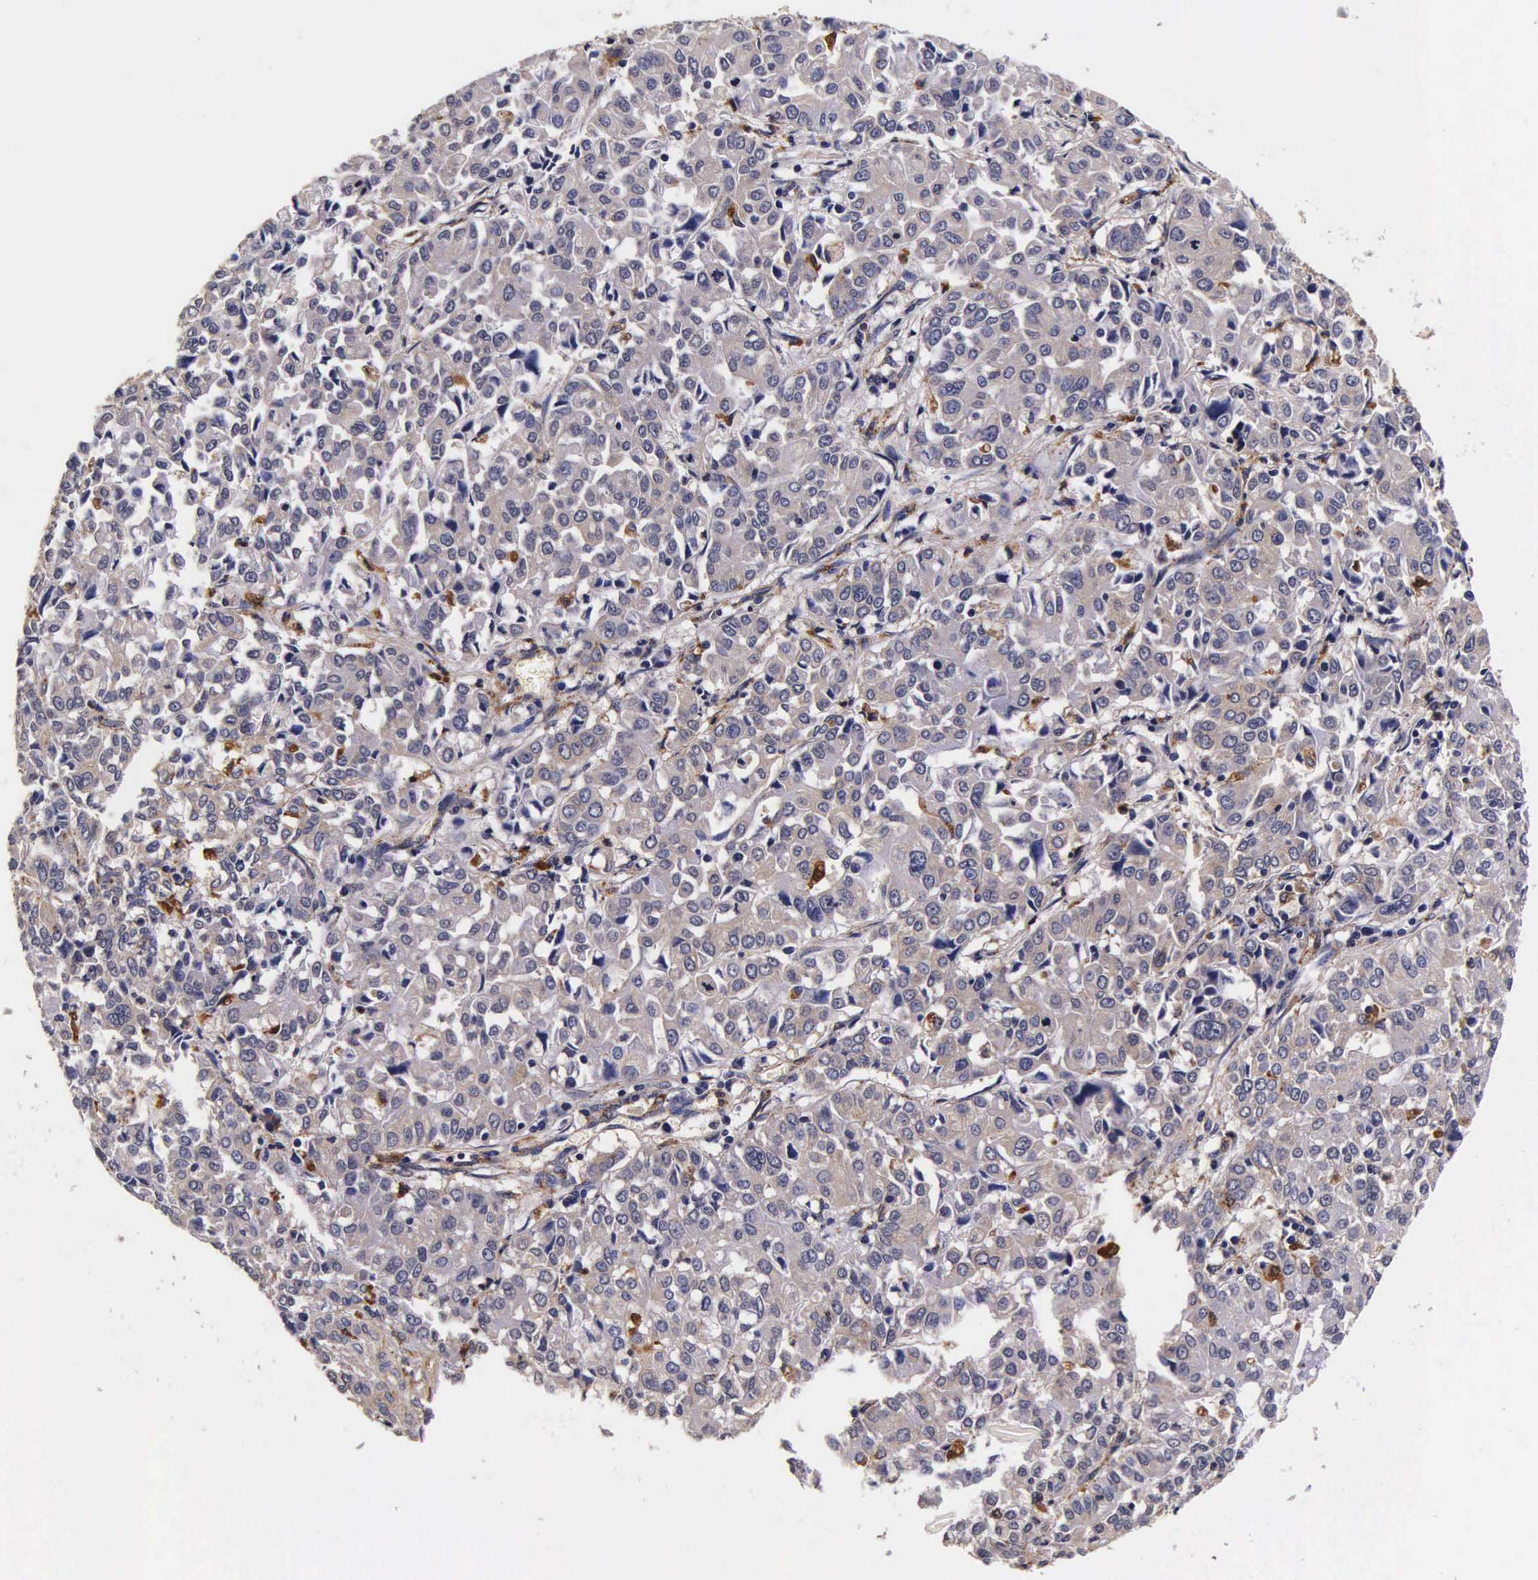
{"staining": {"intensity": "weak", "quantity": "<25%", "location": "cytoplasmic/membranous"}, "tissue": "pancreatic cancer", "cell_type": "Tumor cells", "image_type": "cancer", "snomed": [{"axis": "morphology", "description": "Adenocarcinoma, NOS"}, {"axis": "topography", "description": "Pancreas"}], "caption": "Adenocarcinoma (pancreatic) was stained to show a protein in brown. There is no significant staining in tumor cells.", "gene": "CTSB", "patient": {"sex": "female", "age": 52}}